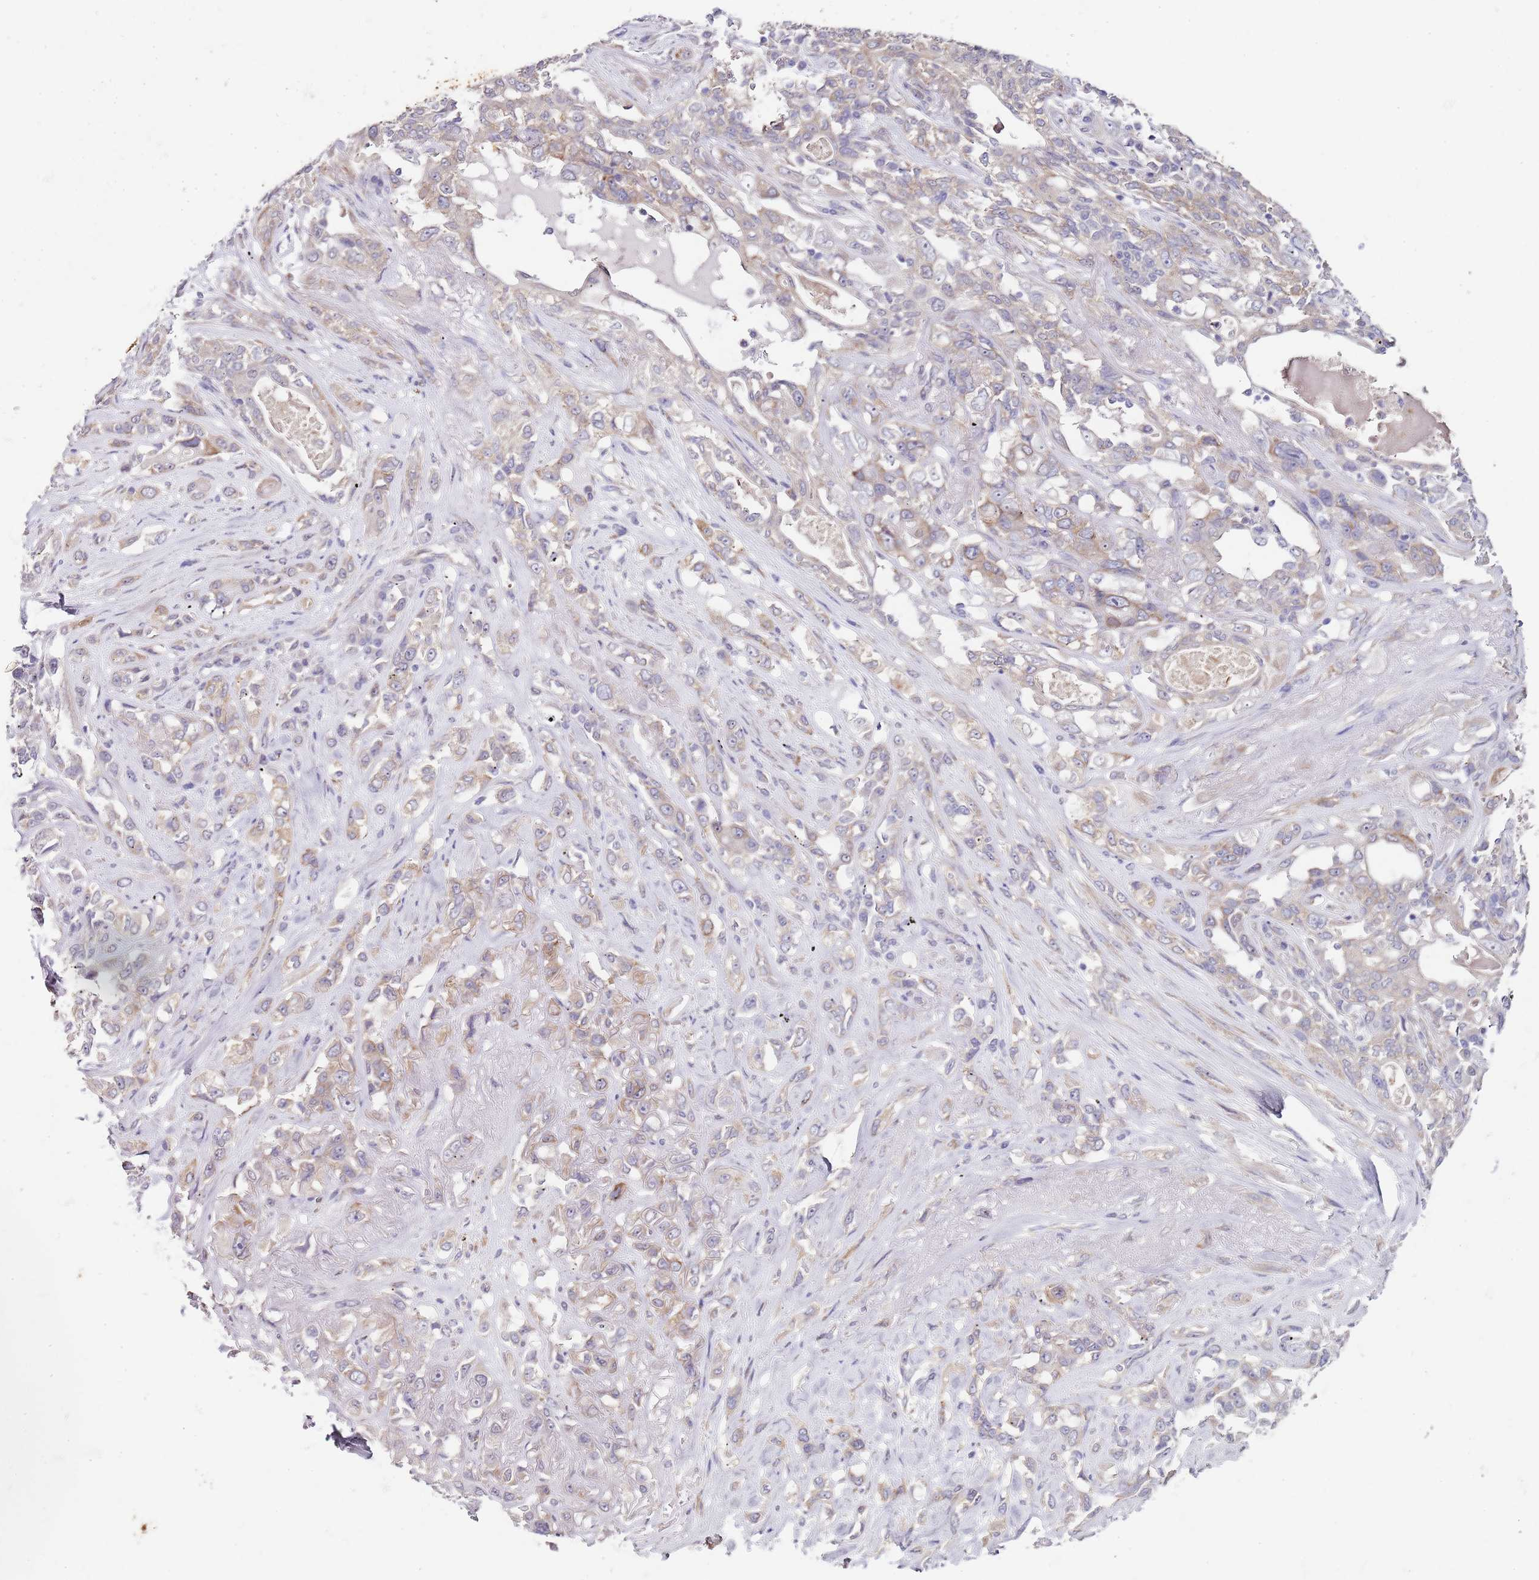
{"staining": {"intensity": "weak", "quantity": "25%-75%", "location": "cytoplasmic/membranous"}, "tissue": "lung cancer", "cell_type": "Tumor cells", "image_type": "cancer", "snomed": [{"axis": "morphology", "description": "Squamous cell carcinoma, NOS"}, {"axis": "topography", "description": "Lung"}], "caption": "Immunohistochemistry image of lung squamous cell carcinoma stained for a protein (brown), which displays low levels of weak cytoplasmic/membranous expression in approximately 25%-75% of tumor cells.", "gene": "TBC1D9", "patient": {"sex": "female", "age": 70}}